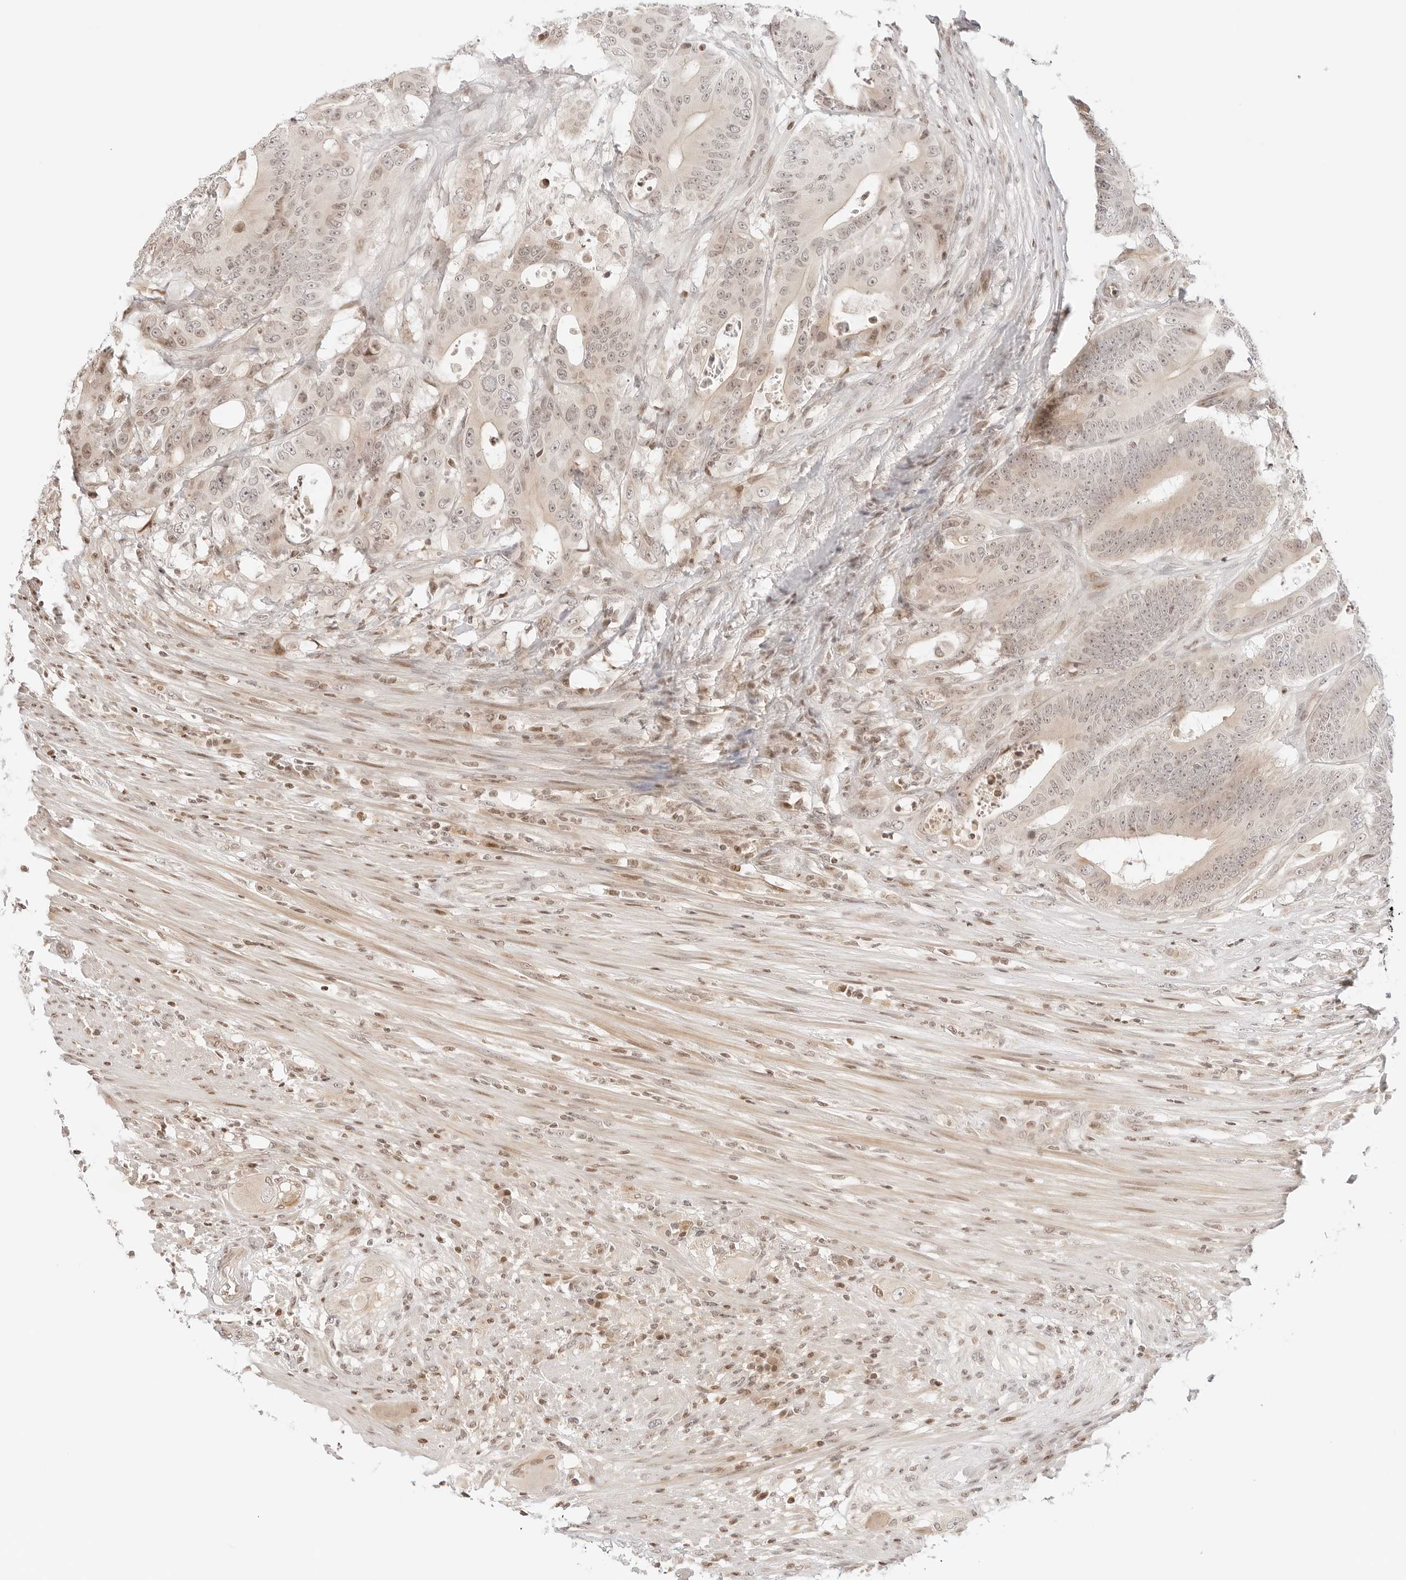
{"staining": {"intensity": "weak", "quantity": "25%-75%", "location": "cytoplasmic/membranous,nuclear"}, "tissue": "colorectal cancer", "cell_type": "Tumor cells", "image_type": "cancer", "snomed": [{"axis": "morphology", "description": "Adenocarcinoma, NOS"}, {"axis": "topography", "description": "Colon"}], "caption": "Tumor cells reveal weak cytoplasmic/membranous and nuclear positivity in approximately 25%-75% of cells in colorectal cancer (adenocarcinoma).", "gene": "RPS6KL1", "patient": {"sex": "male", "age": 83}}